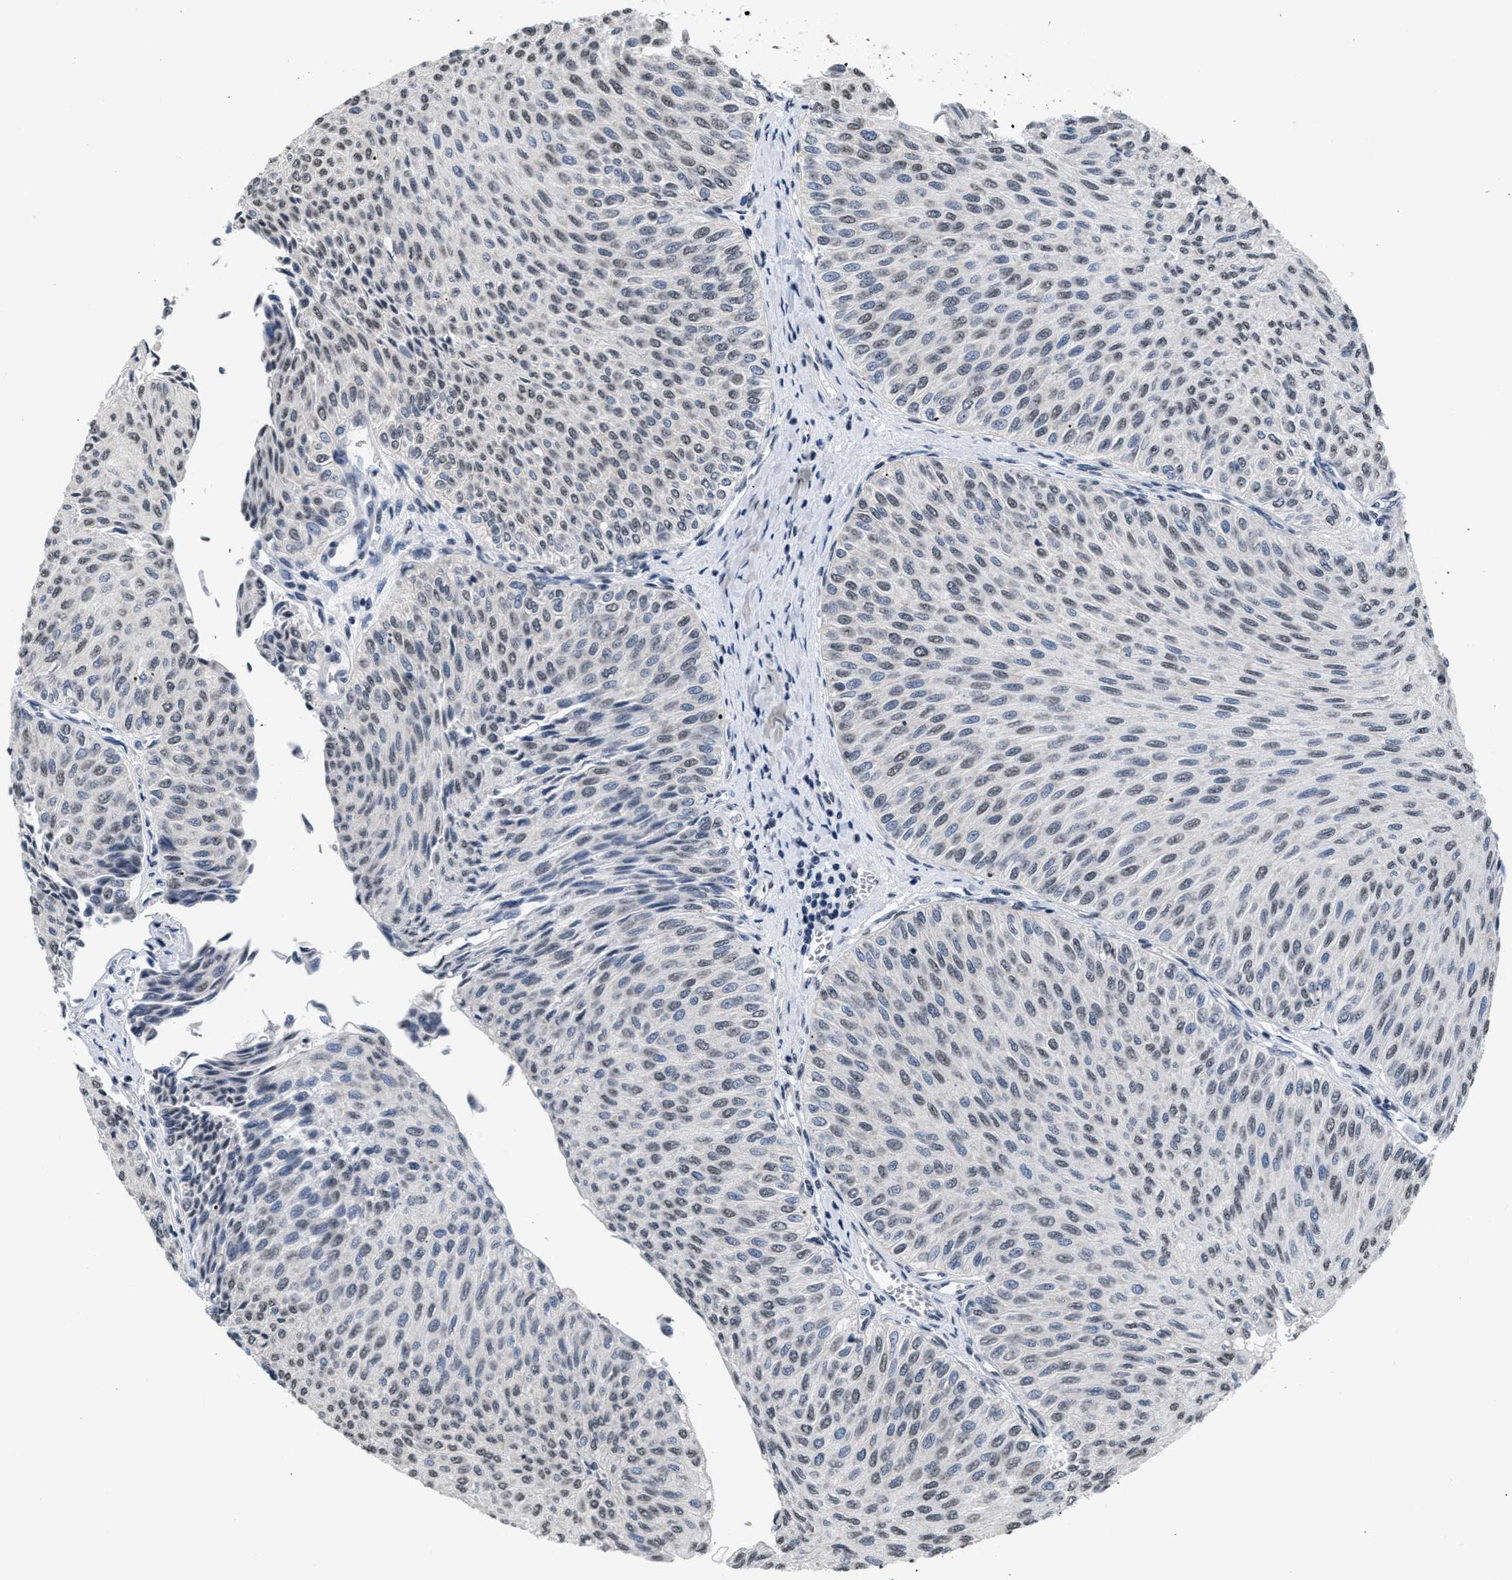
{"staining": {"intensity": "weak", "quantity": "25%-75%", "location": "nuclear"}, "tissue": "urothelial cancer", "cell_type": "Tumor cells", "image_type": "cancer", "snomed": [{"axis": "morphology", "description": "Urothelial carcinoma, Low grade"}, {"axis": "topography", "description": "Urinary bladder"}], "caption": "Human urothelial cancer stained with a protein marker shows weak staining in tumor cells.", "gene": "RAF1", "patient": {"sex": "male", "age": 78}}